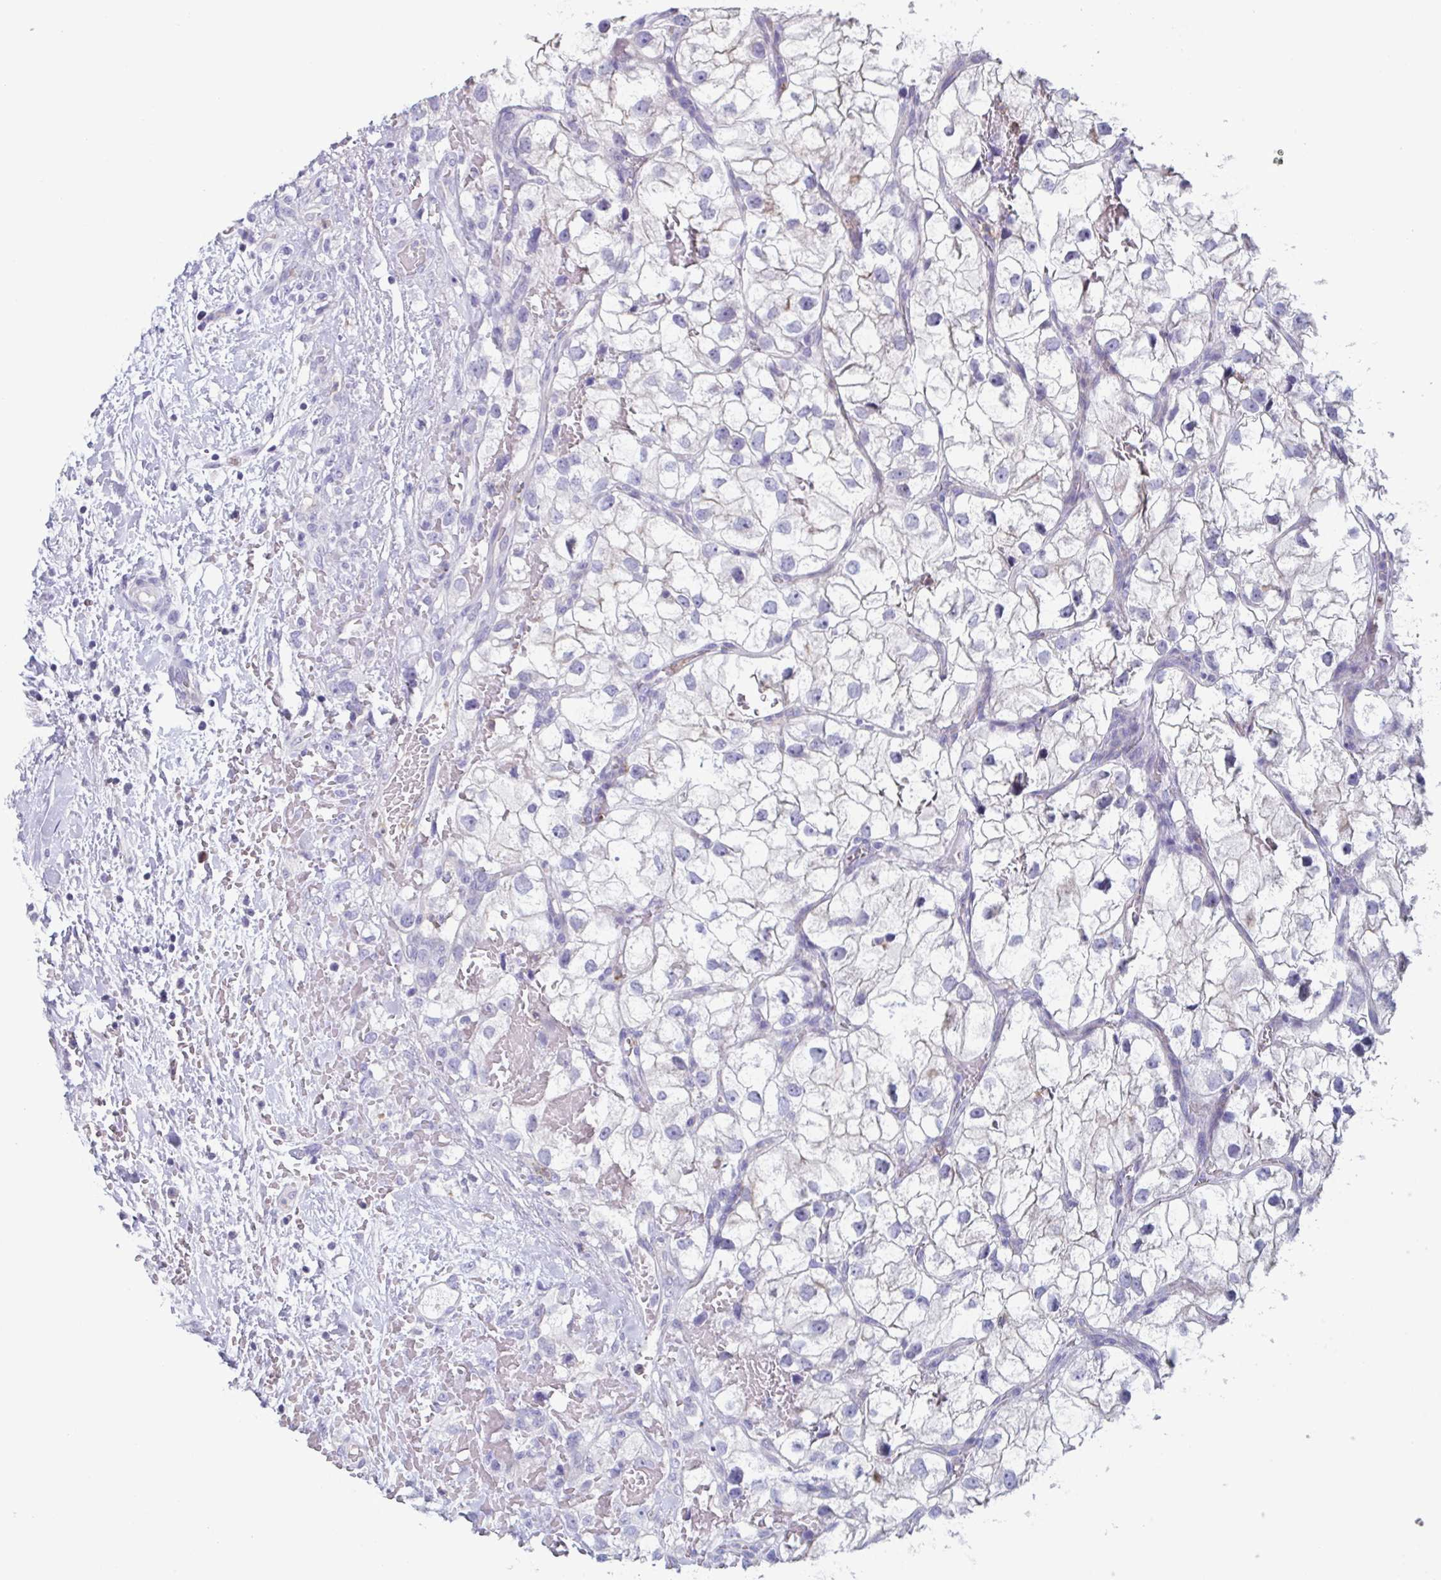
{"staining": {"intensity": "negative", "quantity": "none", "location": "none"}, "tissue": "renal cancer", "cell_type": "Tumor cells", "image_type": "cancer", "snomed": [{"axis": "morphology", "description": "Adenocarcinoma, NOS"}, {"axis": "topography", "description": "Kidney"}], "caption": "DAB (3,3'-diaminobenzidine) immunohistochemical staining of renal cancer demonstrates no significant expression in tumor cells.", "gene": "BPI", "patient": {"sex": "male", "age": 59}}